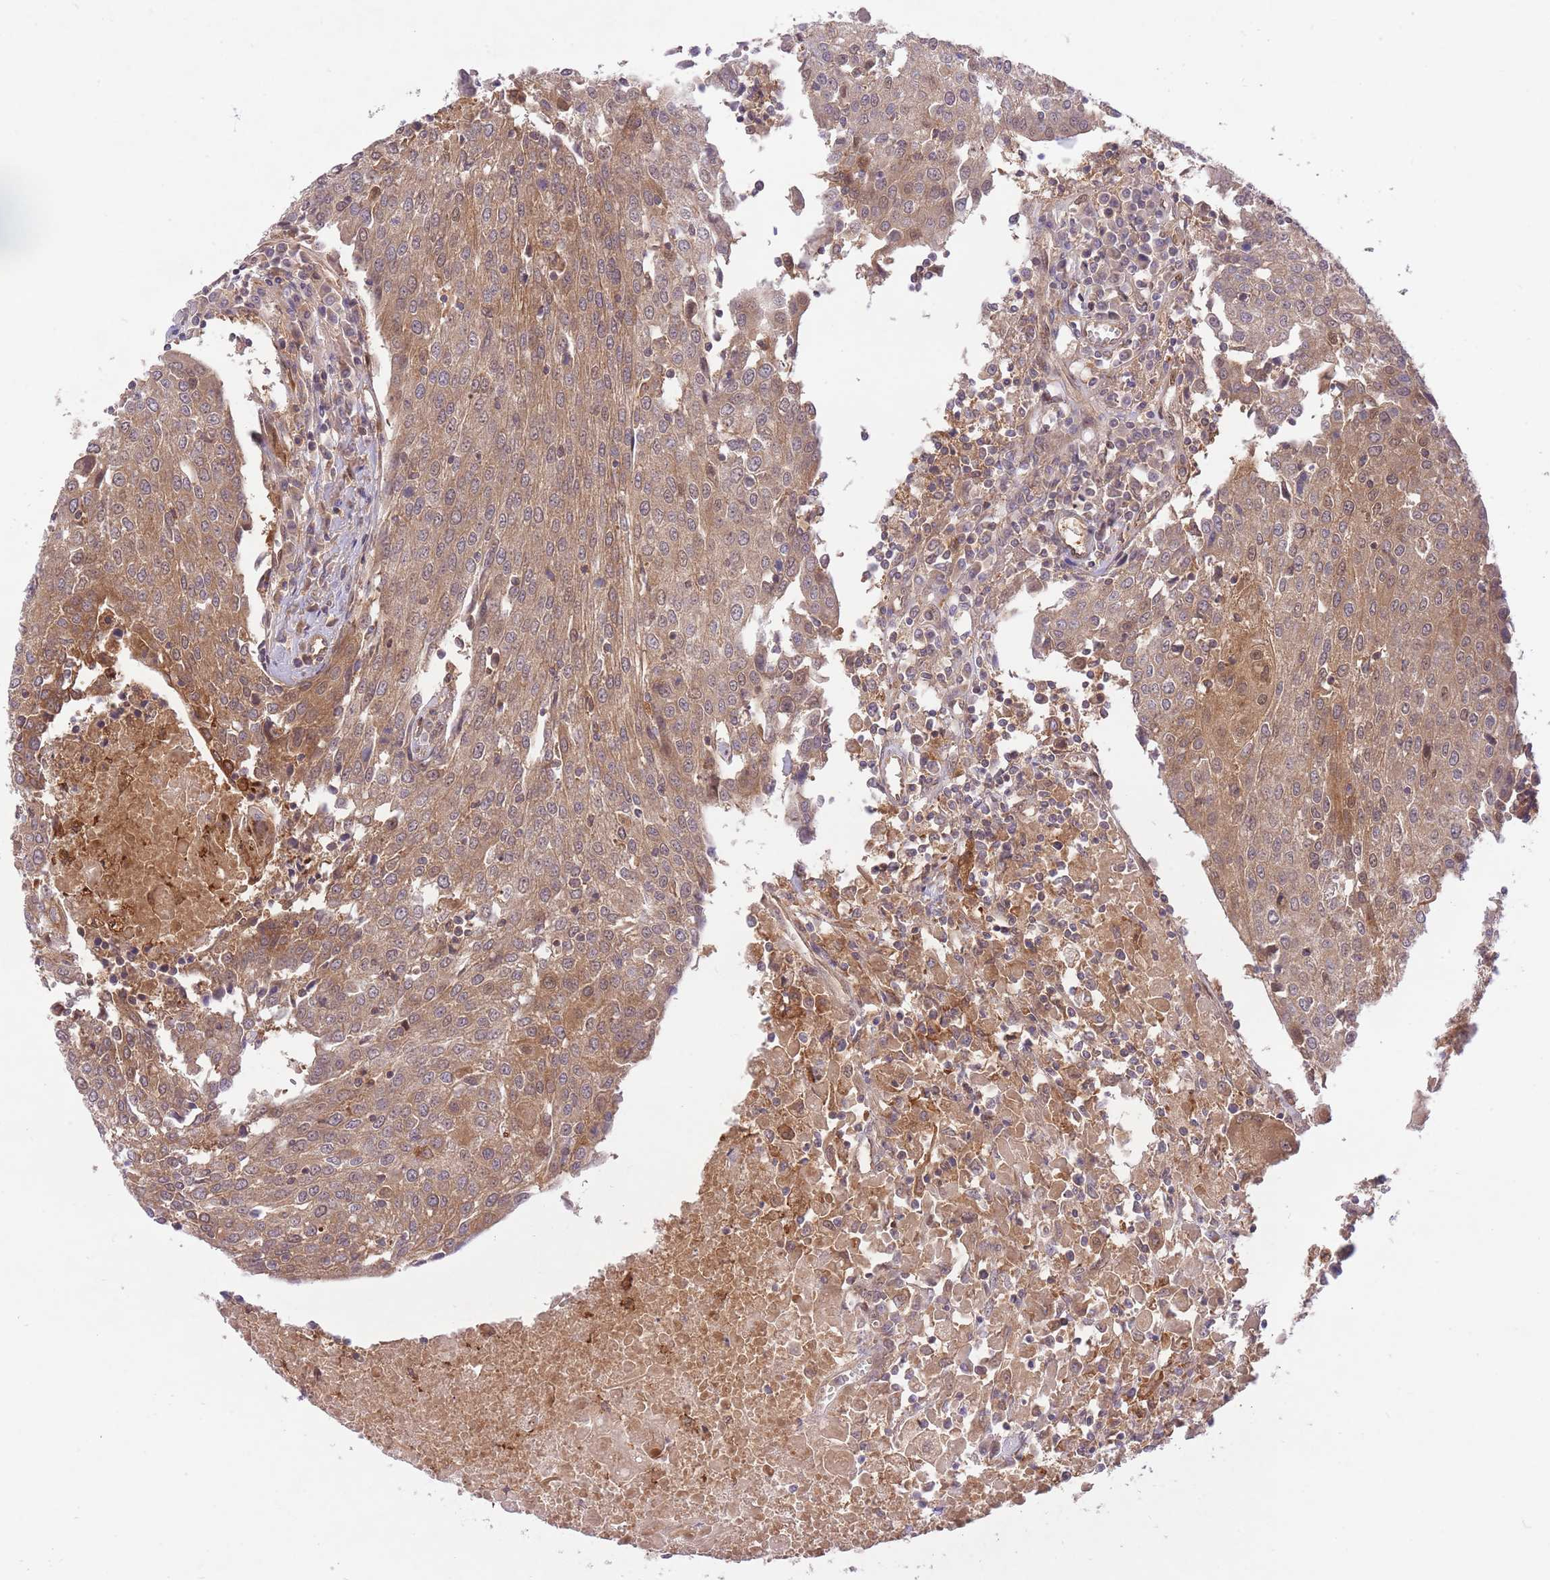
{"staining": {"intensity": "moderate", "quantity": ">75%", "location": "cytoplasmic/membranous,nuclear"}, "tissue": "urothelial cancer", "cell_type": "Tumor cells", "image_type": "cancer", "snomed": [{"axis": "morphology", "description": "Urothelial carcinoma, High grade"}, {"axis": "topography", "description": "Urinary bladder"}], "caption": "Protein expression analysis of high-grade urothelial carcinoma displays moderate cytoplasmic/membranous and nuclear expression in about >75% of tumor cells.", "gene": "PREP", "patient": {"sex": "female", "age": 85}}